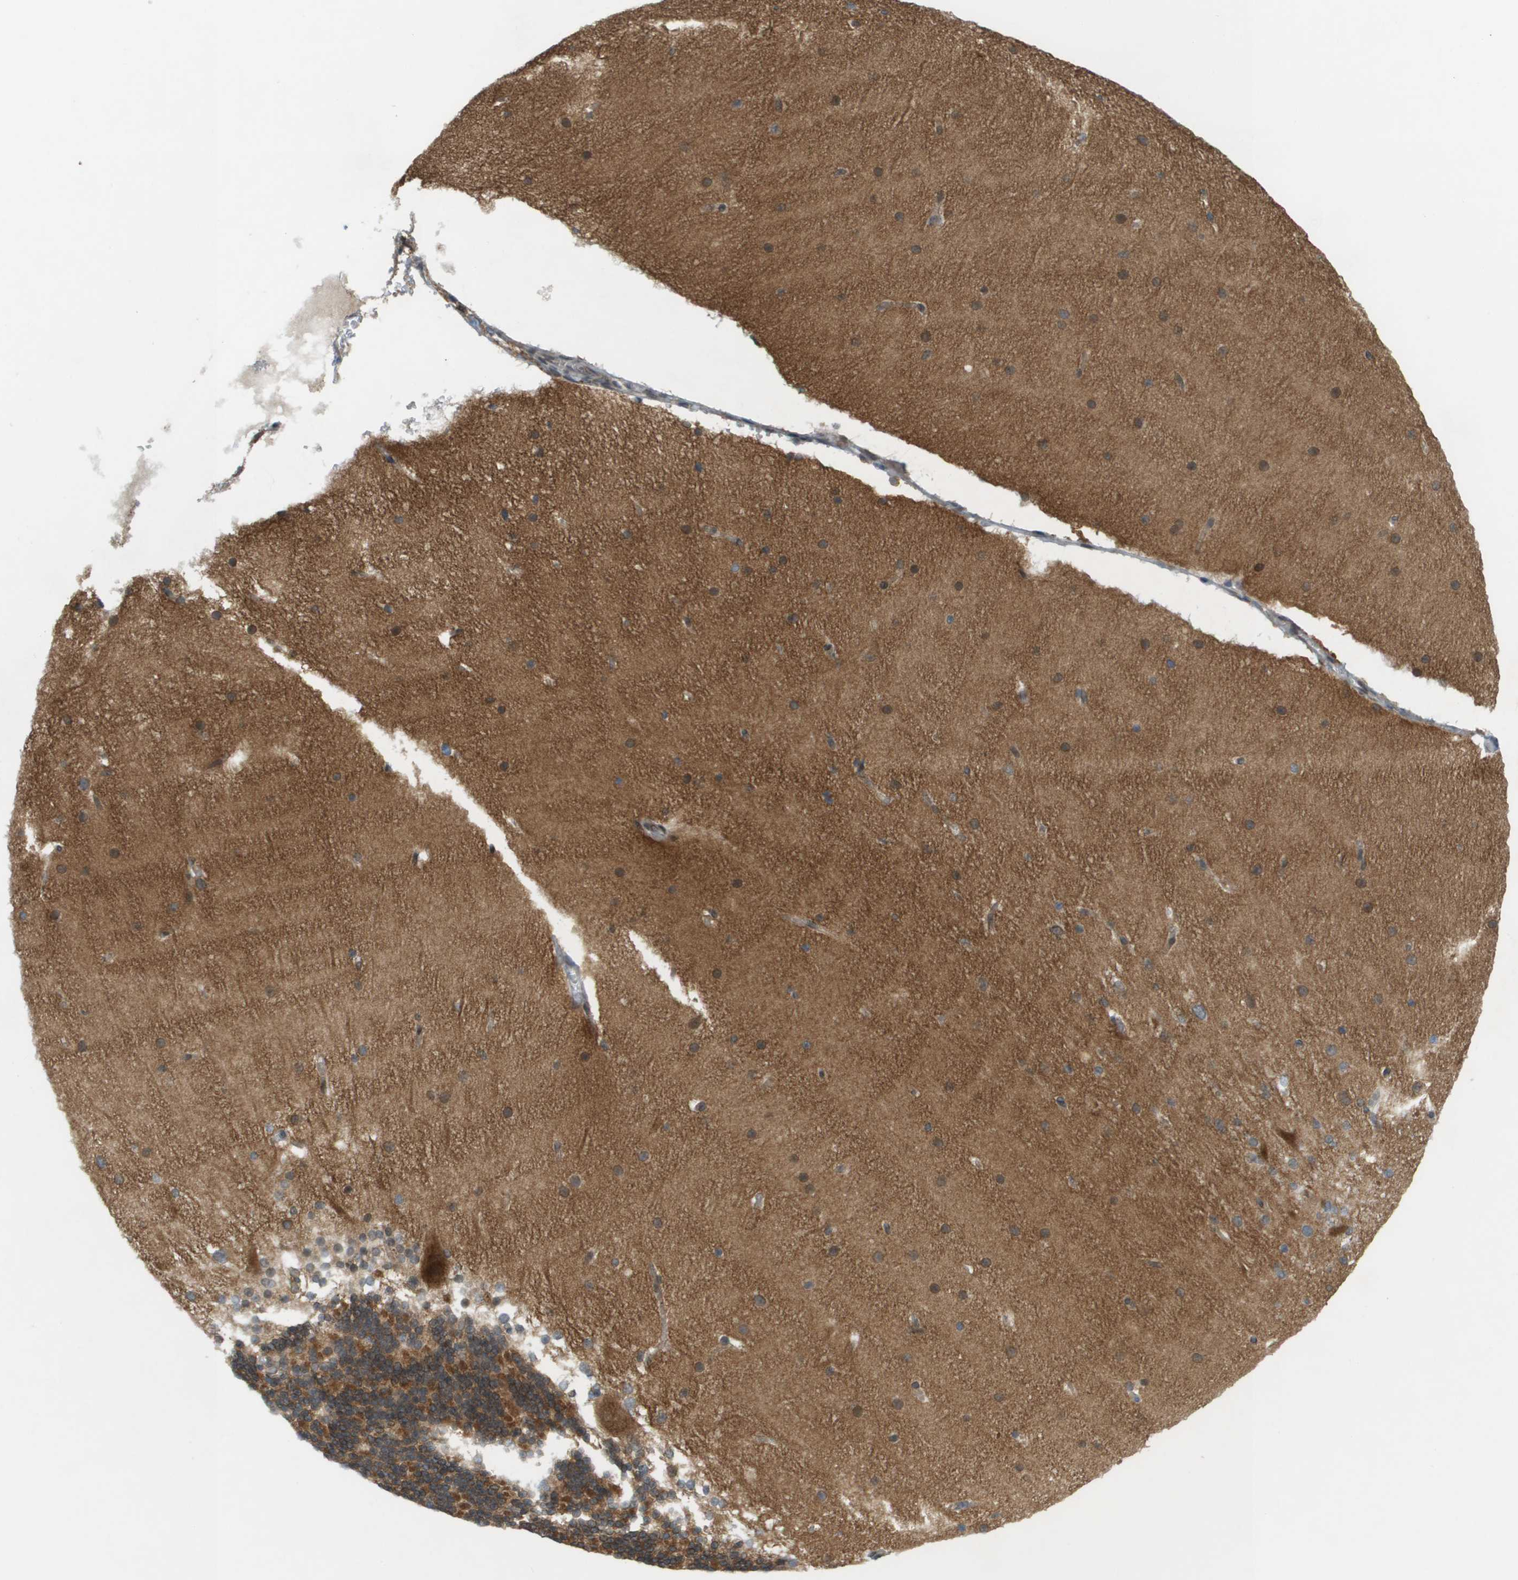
{"staining": {"intensity": "strong", "quantity": ">75%", "location": "cytoplasmic/membranous,nuclear"}, "tissue": "cerebellum", "cell_type": "Cells in granular layer", "image_type": "normal", "snomed": [{"axis": "morphology", "description": "Normal tissue, NOS"}, {"axis": "topography", "description": "Cerebellum"}], "caption": "Immunohistochemical staining of normal cerebellum exhibits strong cytoplasmic/membranous,nuclear protein positivity in approximately >75% of cells in granular layer.", "gene": "CACNB4", "patient": {"sex": "female", "age": 19}}